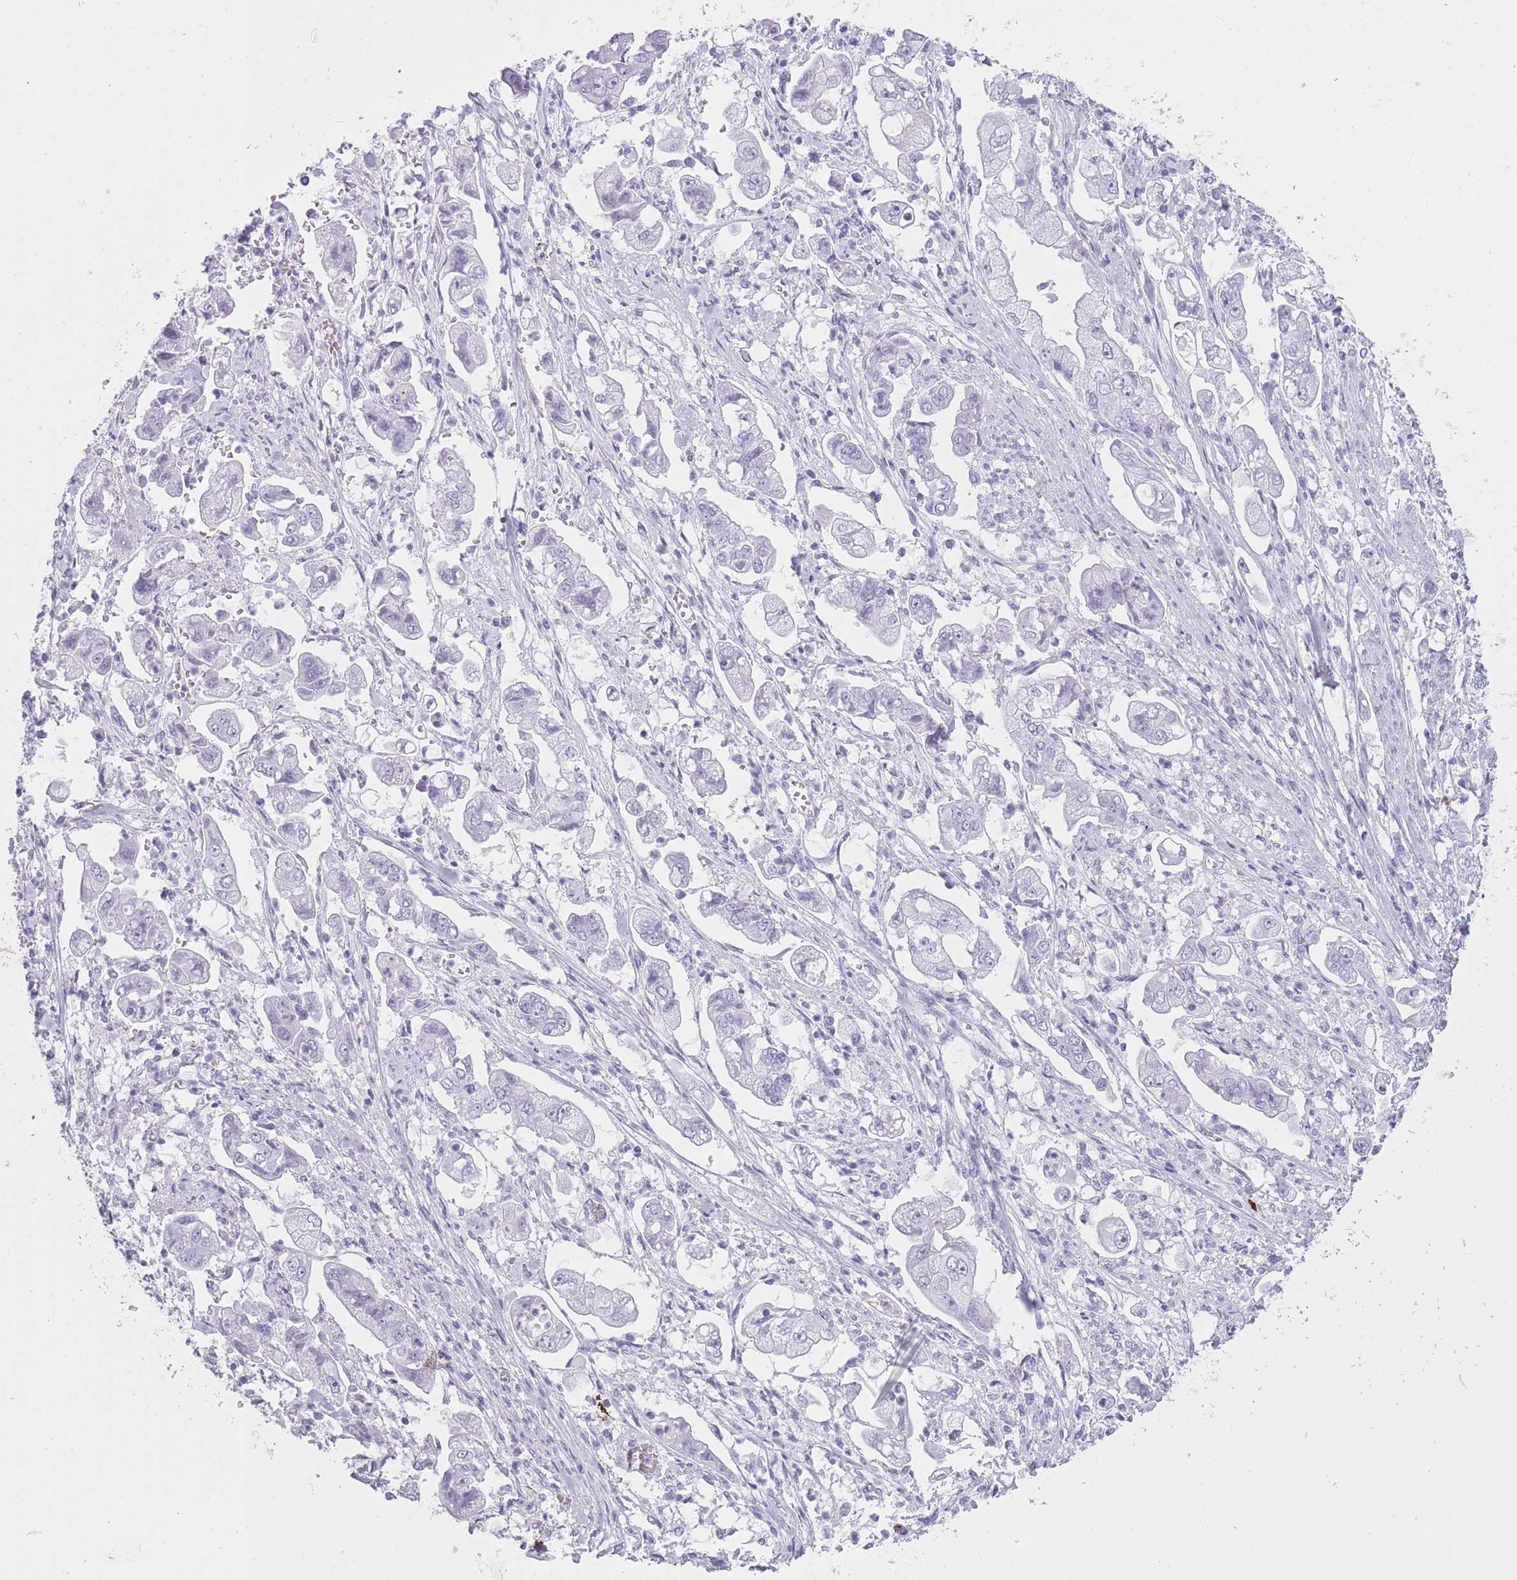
{"staining": {"intensity": "negative", "quantity": "none", "location": "none"}, "tissue": "stomach cancer", "cell_type": "Tumor cells", "image_type": "cancer", "snomed": [{"axis": "morphology", "description": "Adenocarcinoma, NOS"}, {"axis": "topography", "description": "Stomach"}], "caption": "IHC image of stomach adenocarcinoma stained for a protein (brown), which demonstrates no expression in tumor cells.", "gene": "OR4F21", "patient": {"sex": "male", "age": 62}}